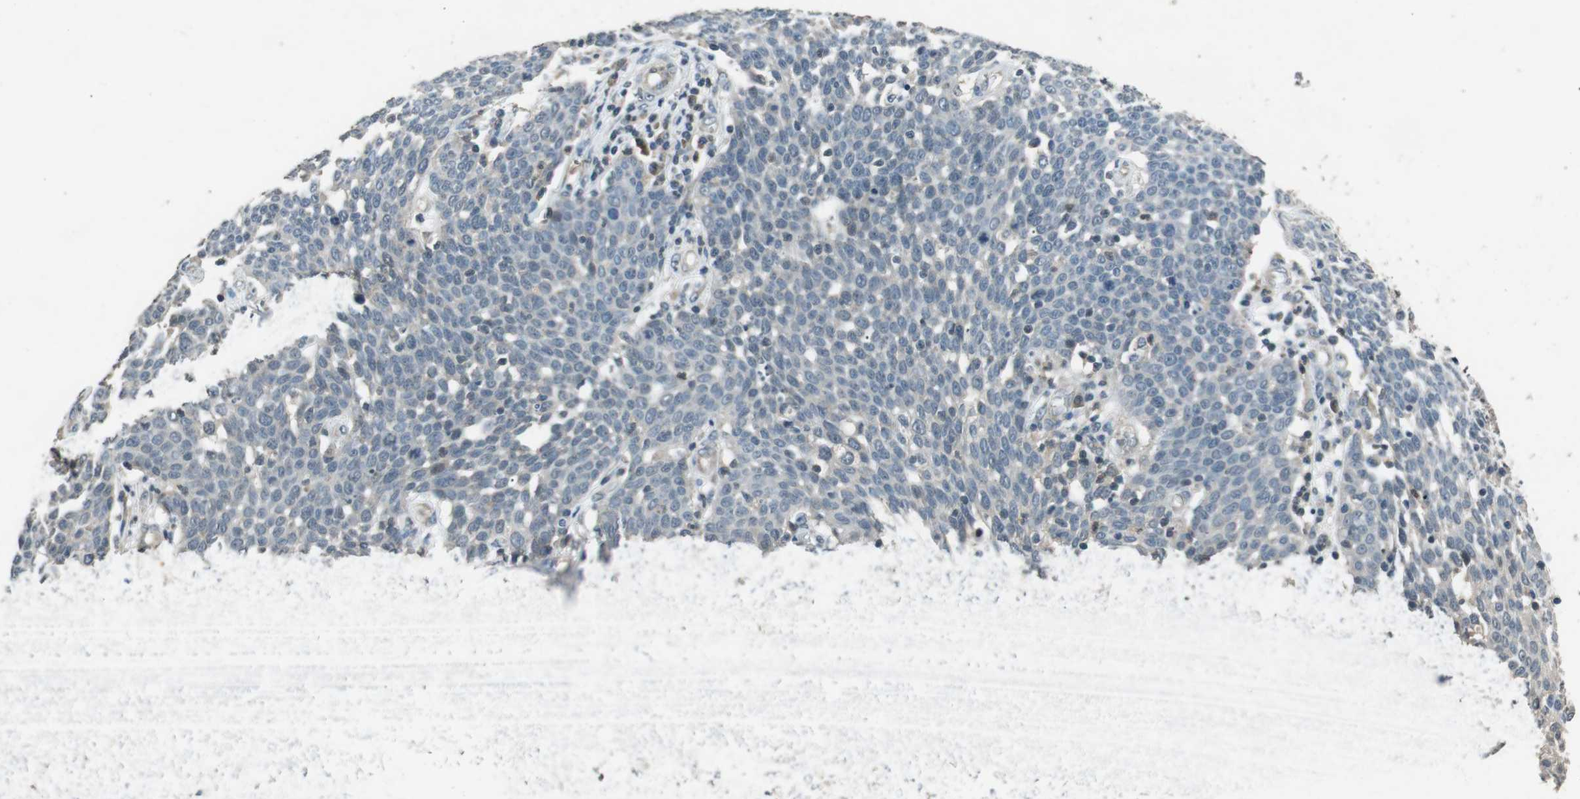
{"staining": {"intensity": "negative", "quantity": "none", "location": "none"}, "tissue": "cervical cancer", "cell_type": "Tumor cells", "image_type": "cancer", "snomed": [{"axis": "morphology", "description": "Squamous cell carcinoma, NOS"}, {"axis": "topography", "description": "Cervix"}], "caption": "This histopathology image is of cervical cancer (squamous cell carcinoma) stained with IHC to label a protein in brown with the nuclei are counter-stained blue. There is no expression in tumor cells.", "gene": "NEK7", "patient": {"sex": "female", "age": 34}}